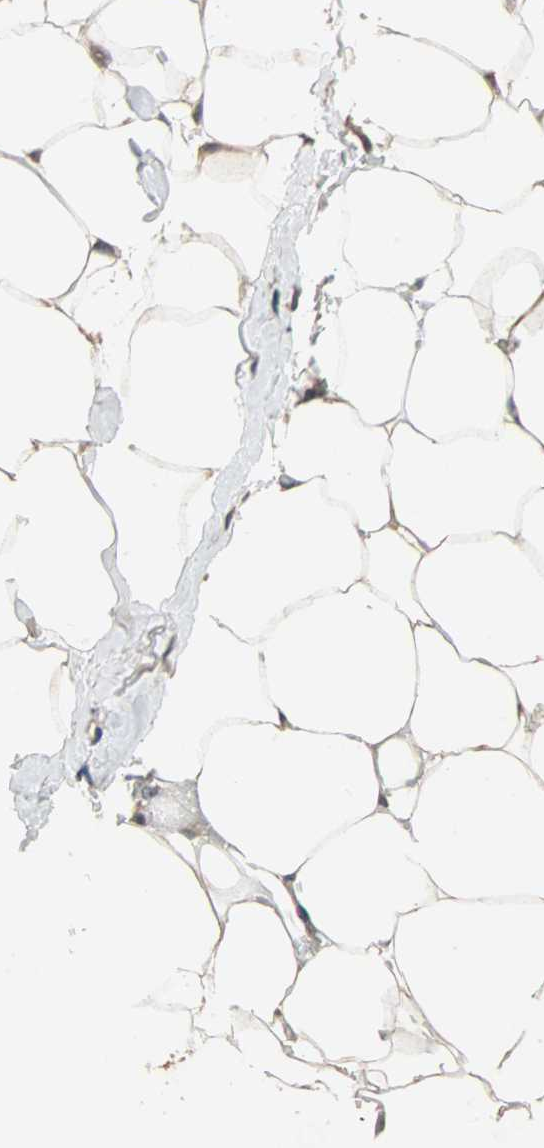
{"staining": {"intensity": "weak", "quantity": ">75%", "location": "nuclear"}, "tissue": "adipose tissue", "cell_type": "Adipocytes", "image_type": "normal", "snomed": [{"axis": "morphology", "description": "Normal tissue, NOS"}, {"axis": "topography", "description": "Breast"}, {"axis": "topography", "description": "Adipose tissue"}], "caption": "A high-resolution image shows immunohistochemistry staining of benign adipose tissue, which displays weak nuclear expression in approximately >75% of adipocytes. (Brightfield microscopy of DAB IHC at high magnification).", "gene": "QSER1", "patient": {"sex": "female", "age": 25}}